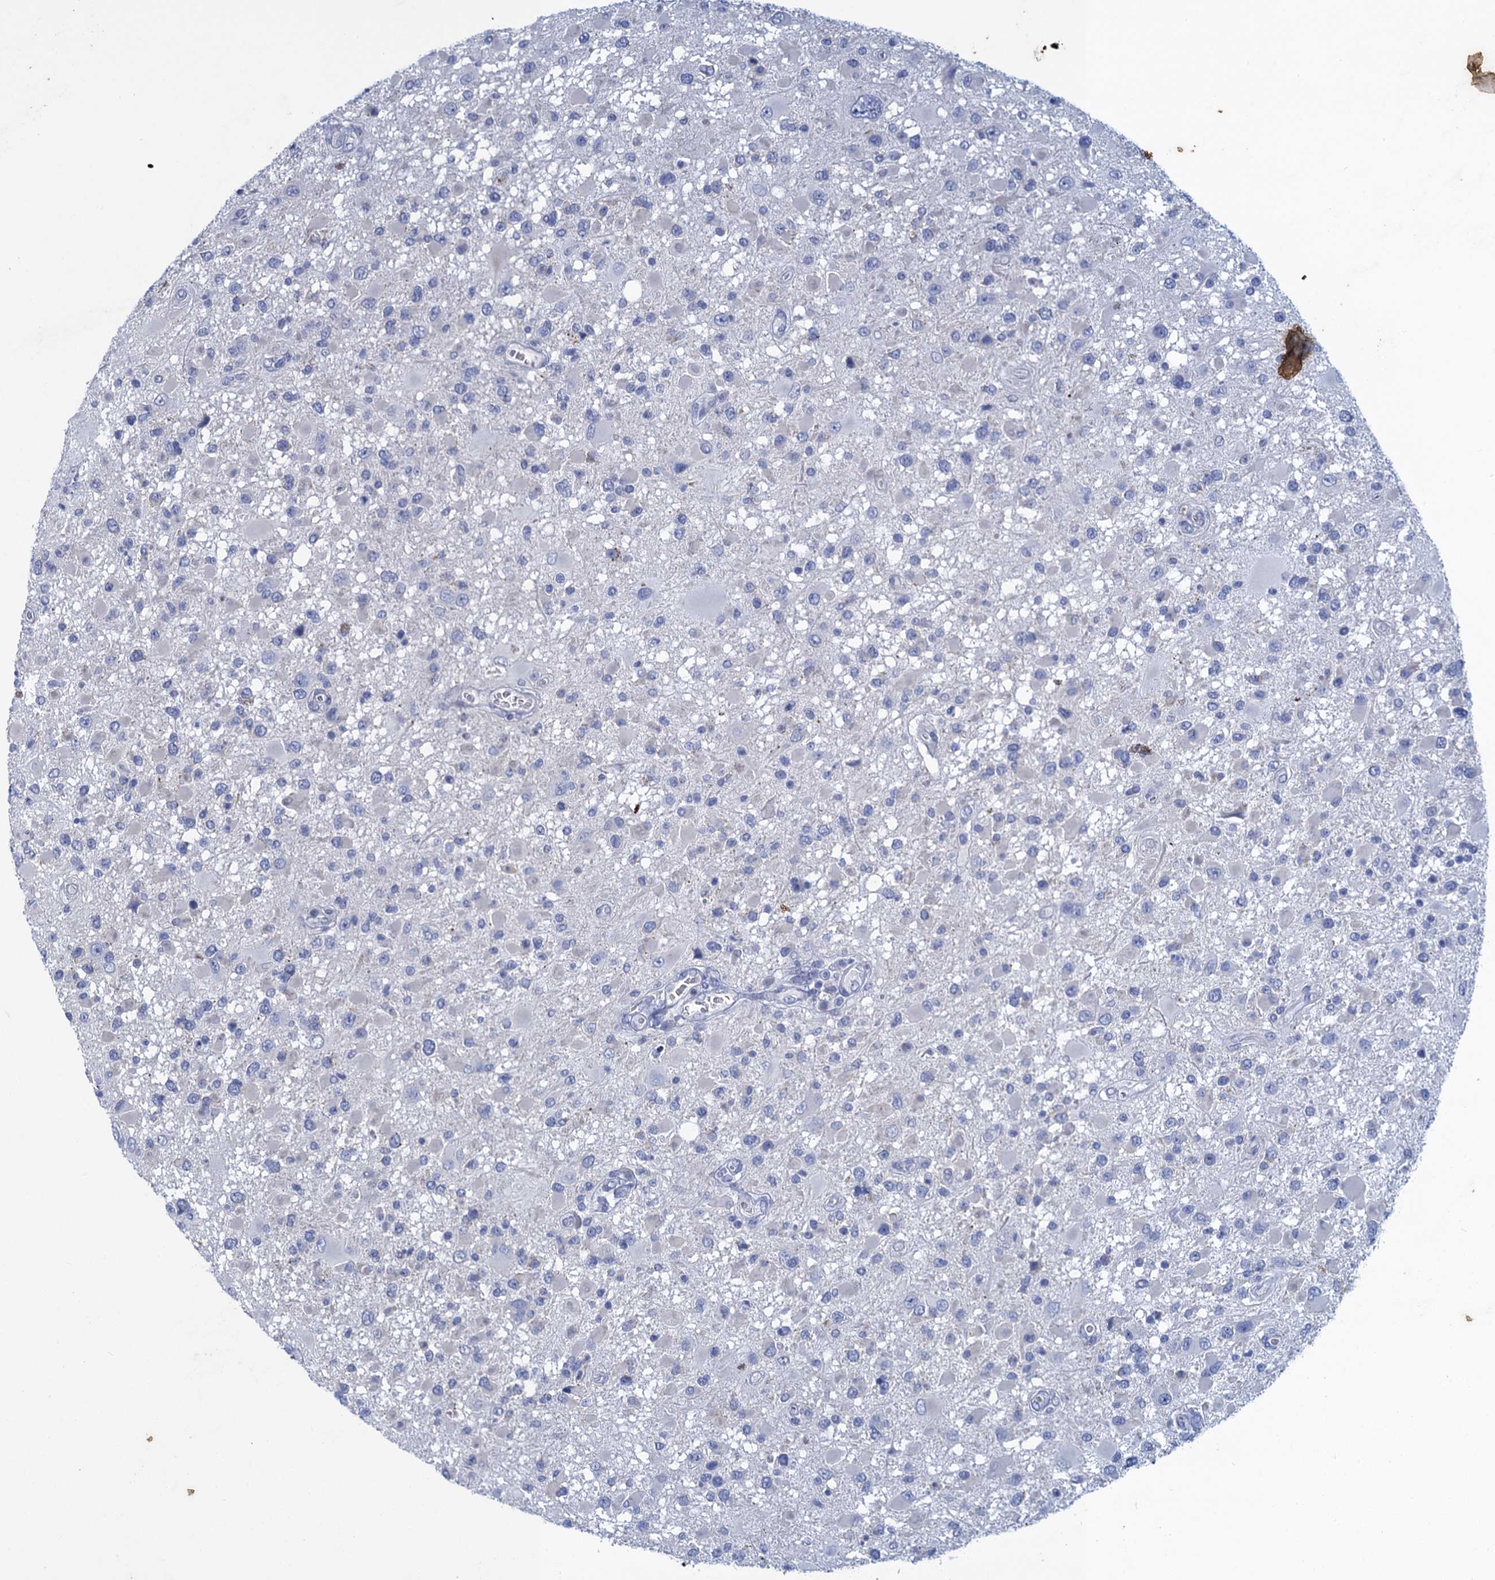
{"staining": {"intensity": "negative", "quantity": "none", "location": "none"}, "tissue": "glioma", "cell_type": "Tumor cells", "image_type": "cancer", "snomed": [{"axis": "morphology", "description": "Glioma, malignant, High grade"}, {"axis": "topography", "description": "Brain"}], "caption": "Immunohistochemical staining of glioma reveals no significant expression in tumor cells.", "gene": "SCEL", "patient": {"sex": "male", "age": 53}}